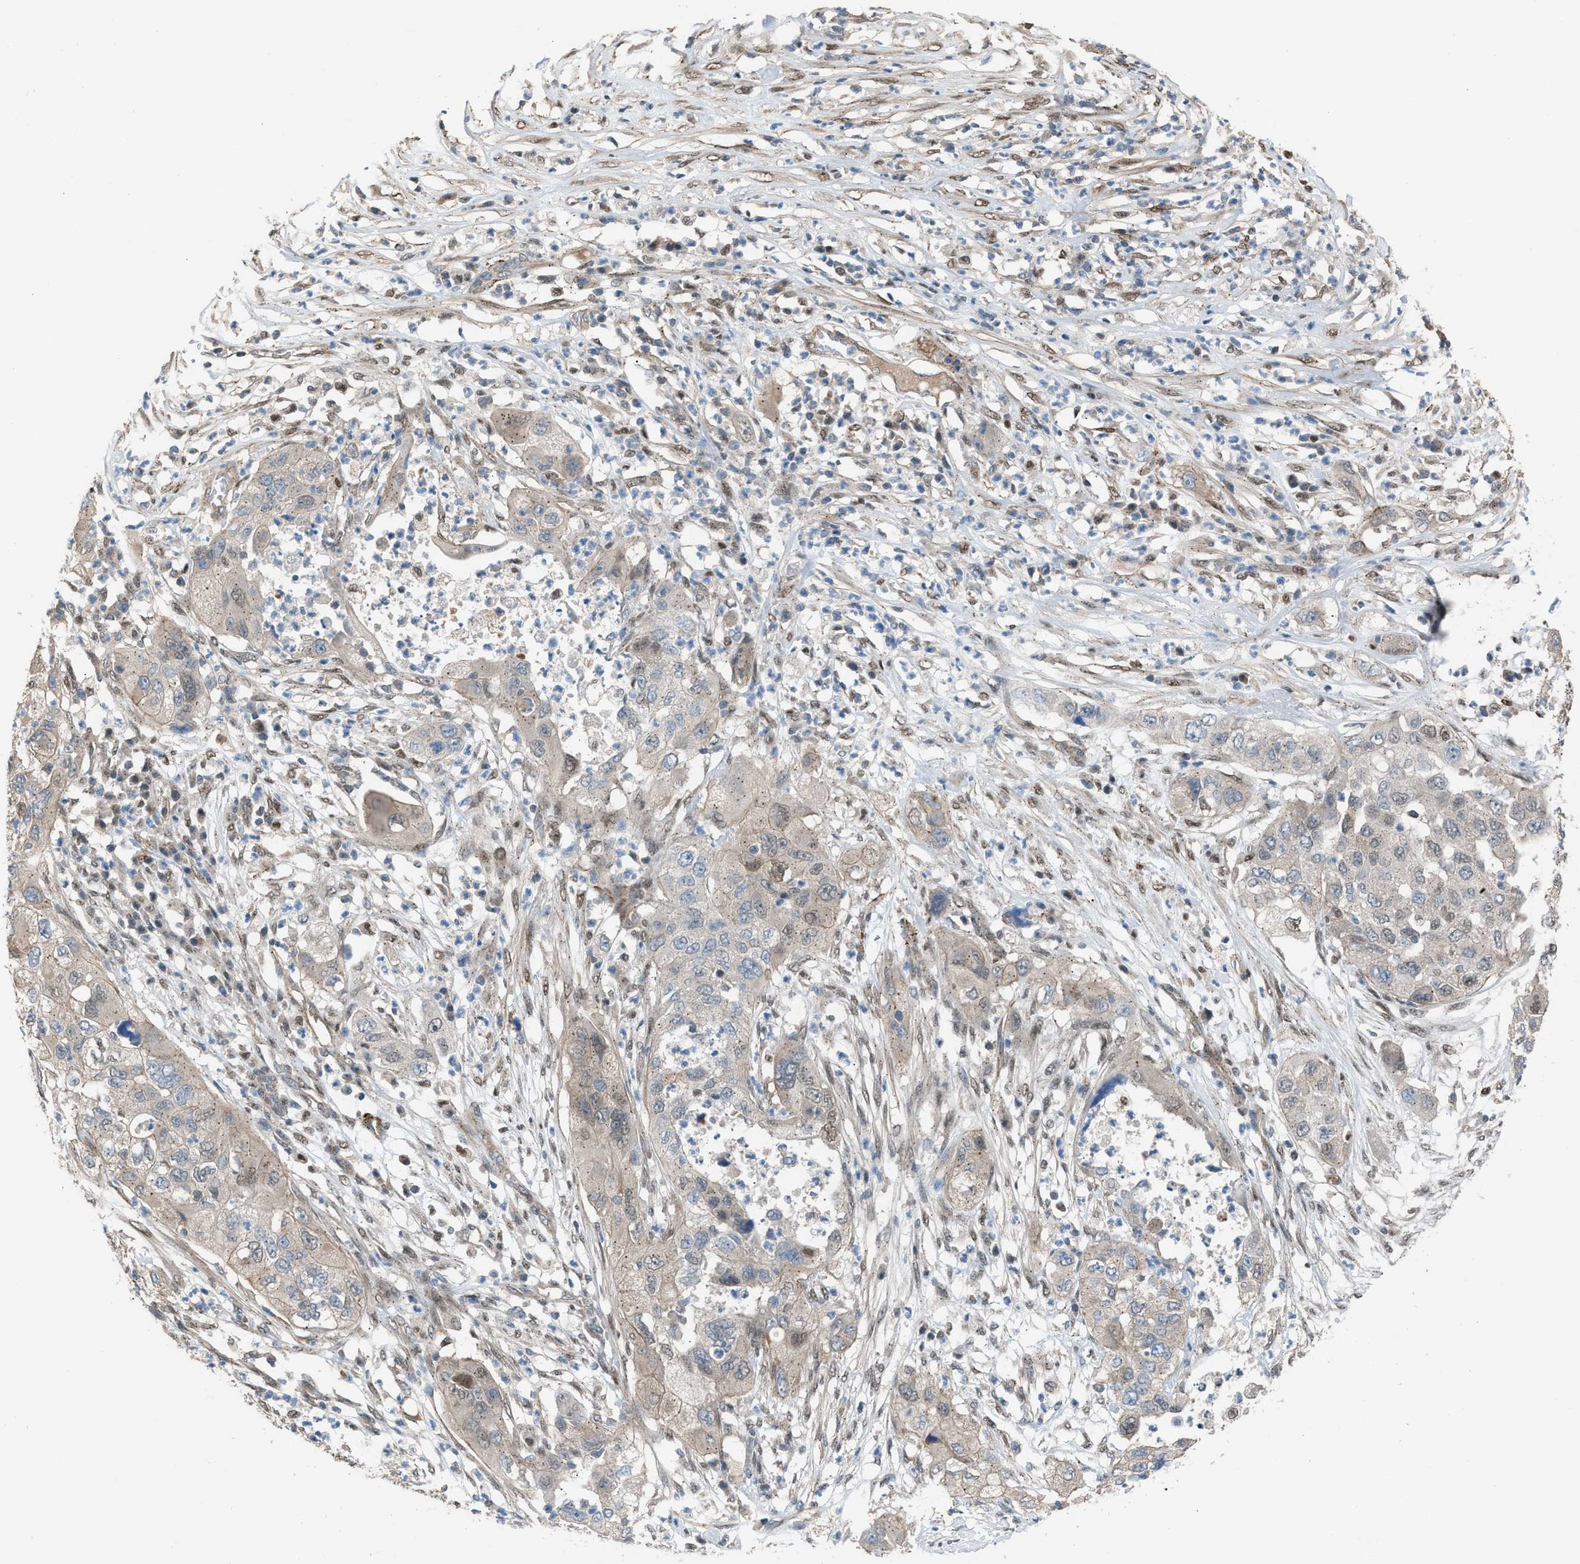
{"staining": {"intensity": "weak", "quantity": "25%-75%", "location": "cytoplasmic/membranous,nuclear"}, "tissue": "pancreatic cancer", "cell_type": "Tumor cells", "image_type": "cancer", "snomed": [{"axis": "morphology", "description": "Adenocarcinoma, NOS"}, {"axis": "topography", "description": "Pancreas"}], "caption": "Immunohistochemical staining of human pancreatic cancer shows low levels of weak cytoplasmic/membranous and nuclear protein staining in approximately 25%-75% of tumor cells.", "gene": "CRTC1", "patient": {"sex": "female", "age": 78}}